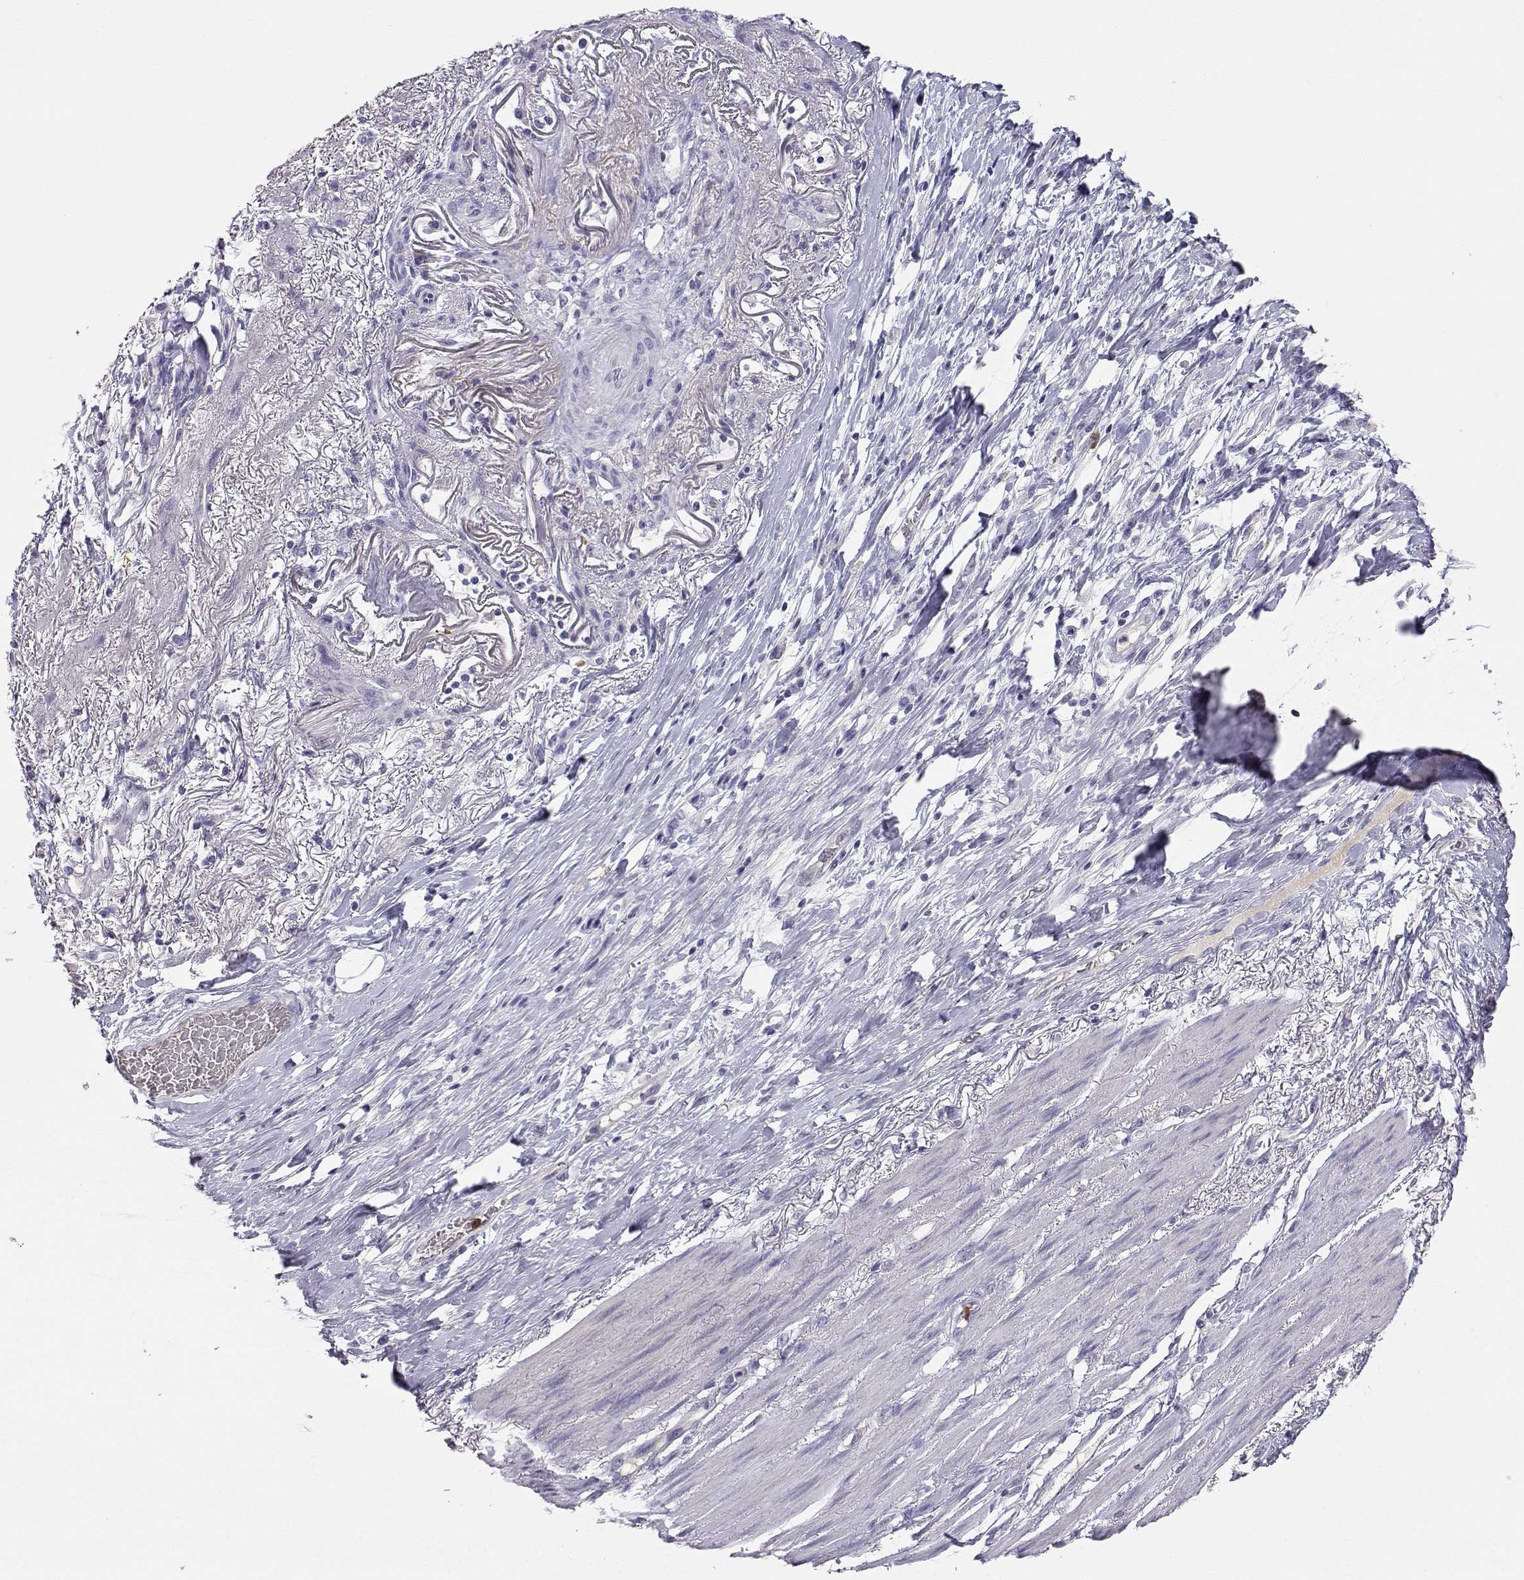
{"staining": {"intensity": "negative", "quantity": "none", "location": "none"}, "tissue": "stomach cancer", "cell_type": "Tumor cells", "image_type": "cancer", "snomed": [{"axis": "morphology", "description": "Adenocarcinoma, NOS"}, {"axis": "topography", "description": "Stomach"}], "caption": "Tumor cells are negative for brown protein staining in stomach cancer.", "gene": "CDHR1", "patient": {"sex": "female", "age": 84}}